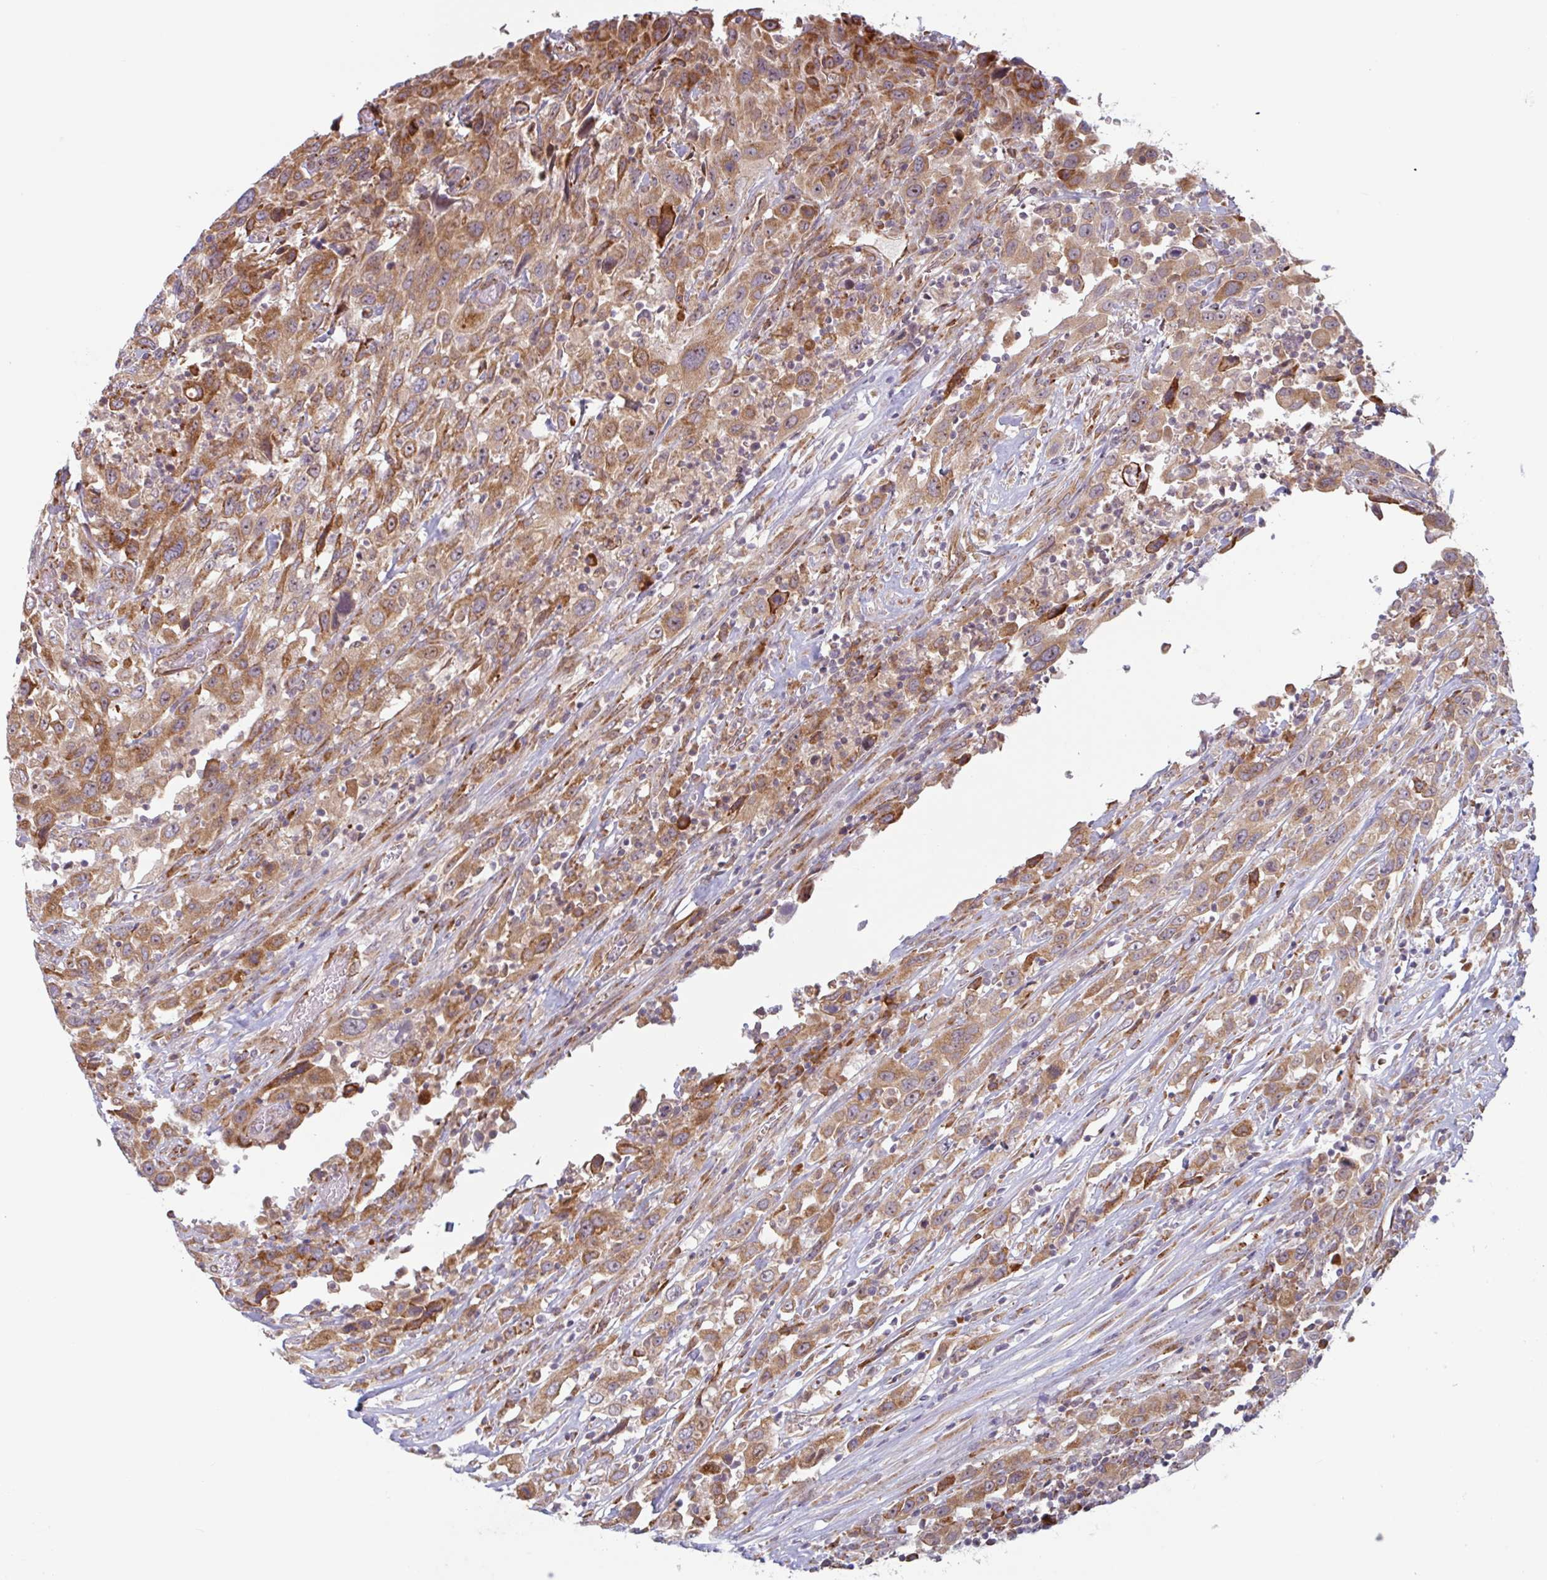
{"staining": {"intensity": "moderate", "quantity": ">75%", "location": "cytoplasmic/membranous"}, "tissue": "urothelial cancer", "cell_type": "Tumor cells", "image_type": "cancer", "snomed": [{"axis": "morphology", "description": "Urothelial carcinoma, High grade"}, {"axis": "topography", "description": "Urinary bladder"}], "caption": "This histopathology image reveals immunohistochemistry (IHC) staining of human urothelial cancer, with medium moderate cytoplasmic/membranous staining in approximately >75% of tumor cells.", "gene": "RIT1", "patient": {"sex": "male", "age": 61}}